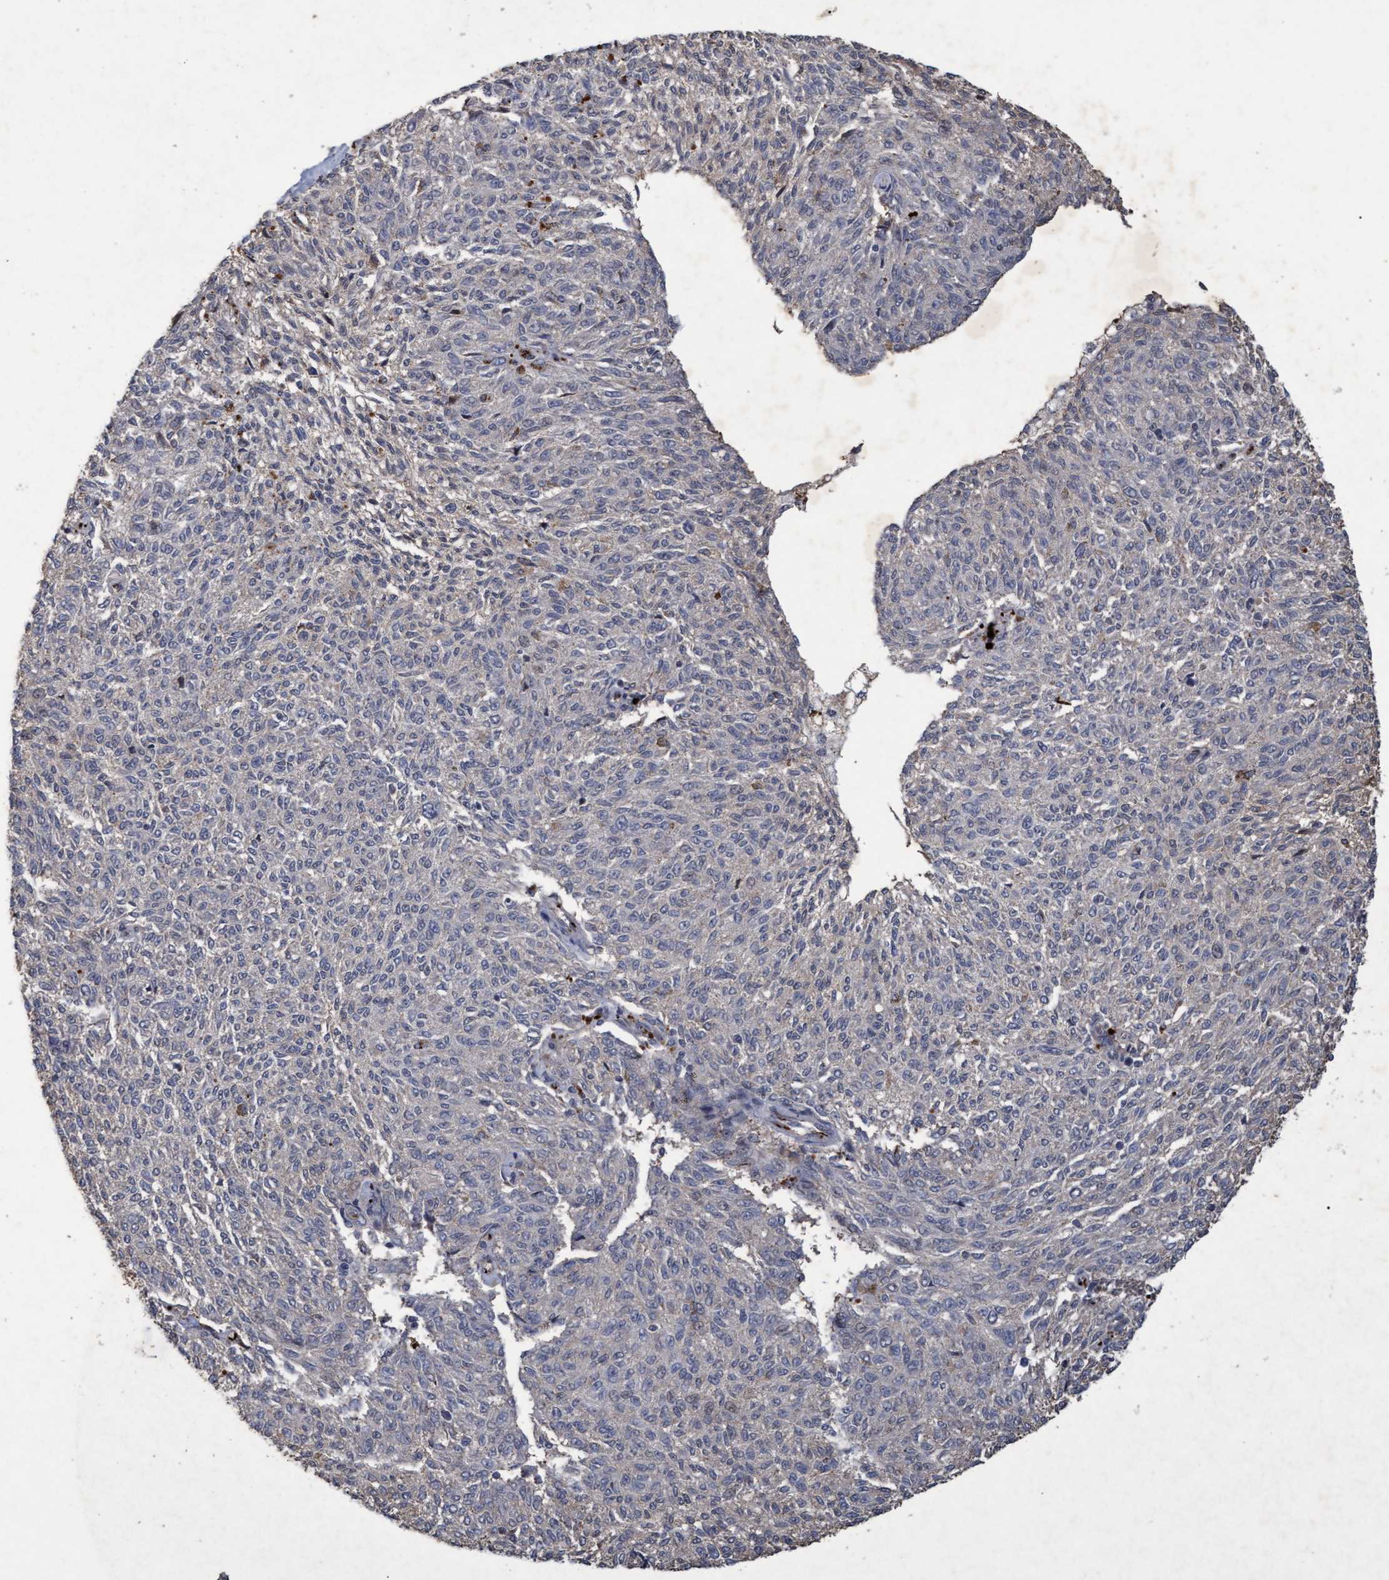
{"staining": {"intensity": "negative", "quantity": "none", "location": "none"}, "tissue": "melanoma", "cell_type": "Tumor cells", "image_type": "cancer", "snomed": [{"axis": "morphology", "description": "Malignant melanoma, NOS"}, {"axis": "topography", "description": "Skin"}], "caption": "Immunohistochemical staining of human melanoma reveals no significant expression in tumor cells.", "gene": "GALC", "patient": {"sex": "female", "age": 72}}